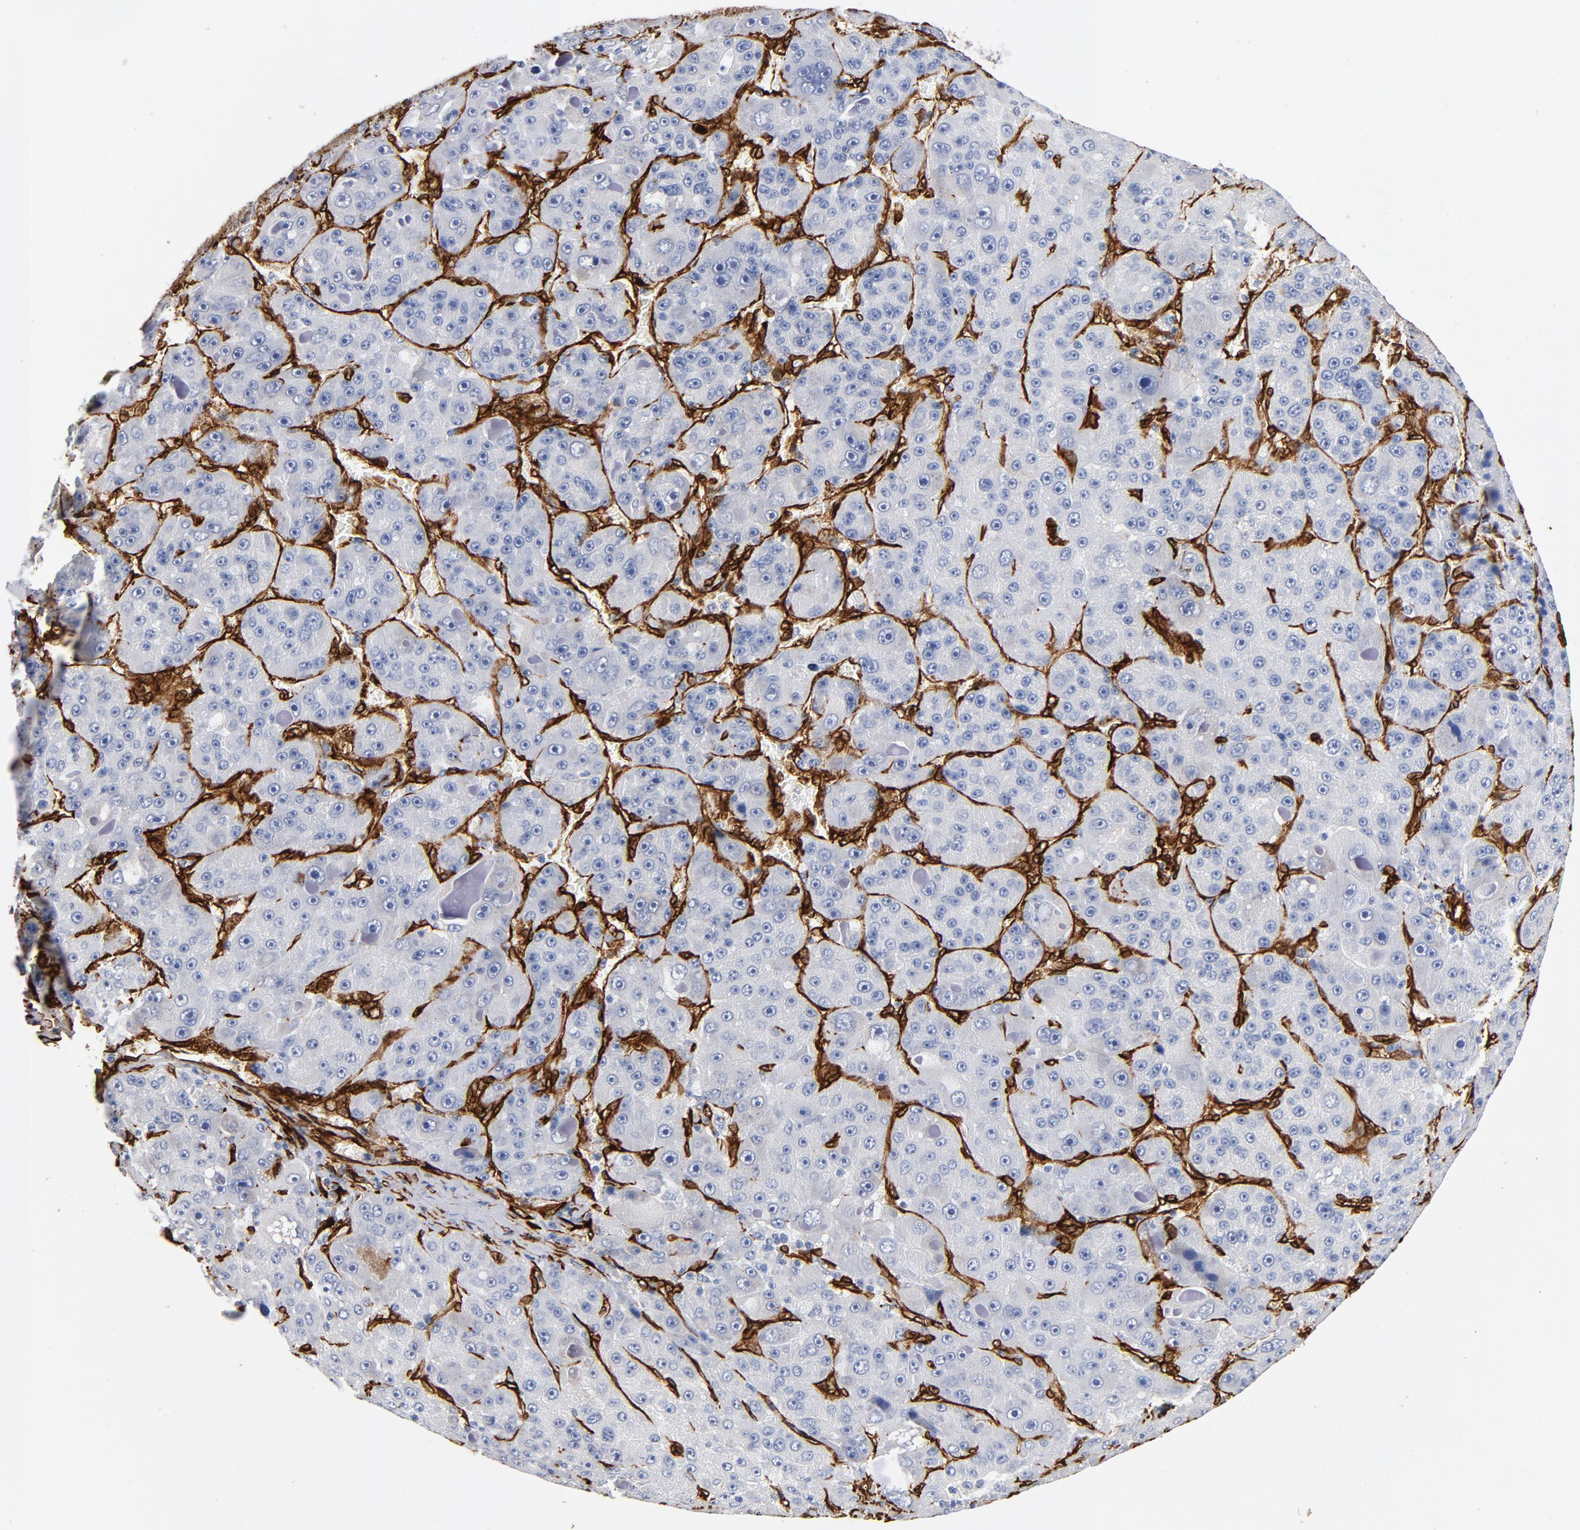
{"staining": {"intensity": "negative", "quantity": "none", "location": "none"}, "tissue": "liver cancer", "cell_type": "Tumor cells", "image_type": "cancer", "snomed": [{"axis": "morphology", "description": "Carcinoma, Hepatocellular, NOS"}, {"axis": "topography", "description": "Liver"}], "caption": "A histopathology image of hepatocellular carcinoma (liver) stained for a protein shows no brown staining in tumor cells.", "gene": "SERPINH1", "patient": {"sex": "male", "age": 76}}